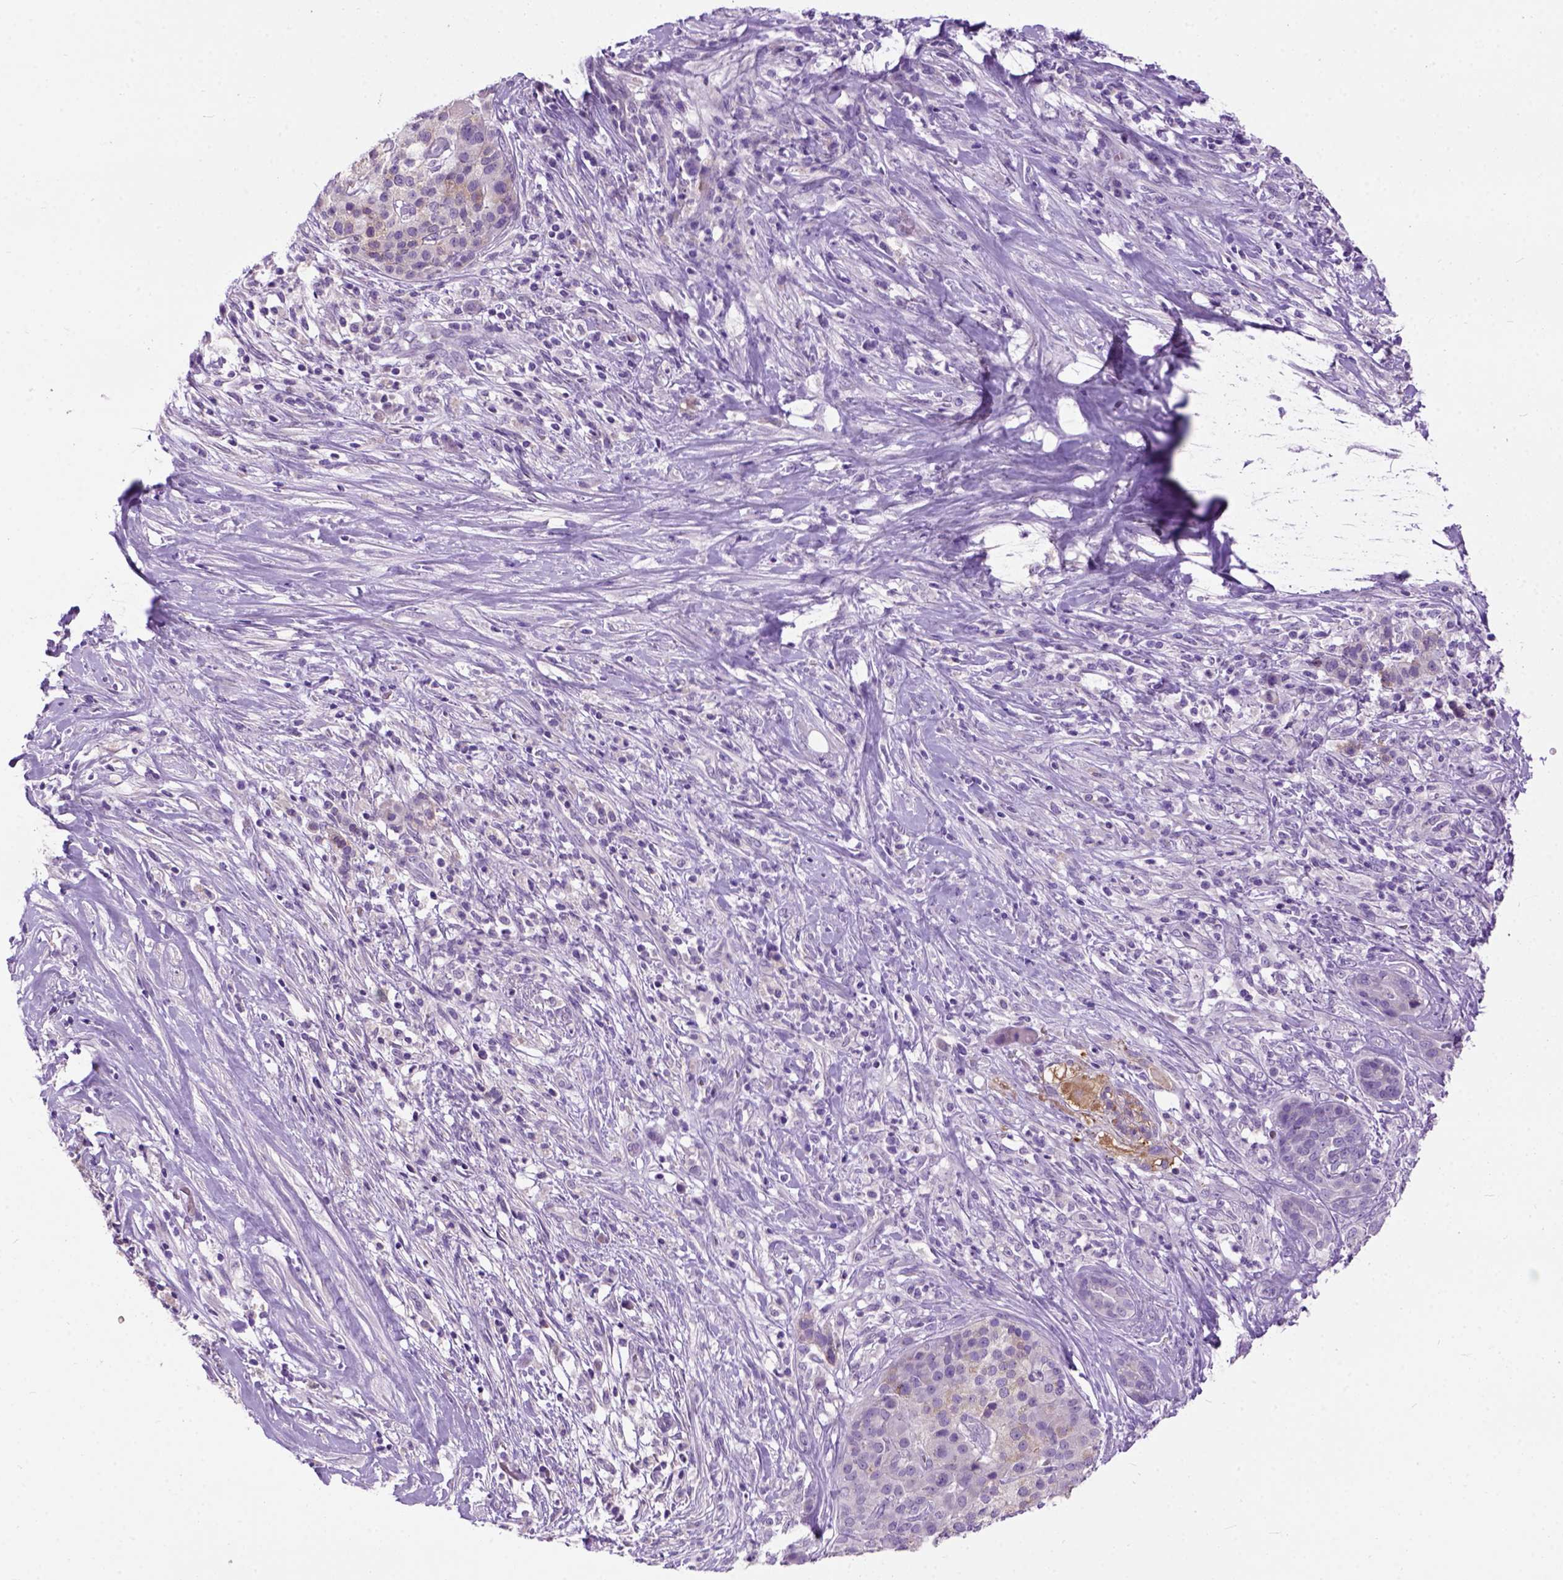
{"staining": {"intensity": "negative", "quantity": "none", "location": "none"}, "tissue": "pancreatic cancer", "cell_type": "Tumor cells", "image_type": "cancer", "snomed": [{"axis": "morphology", "description": "Normal tissue, NOS"}, {"axis": "morphology", "description": "Inflammation, NOS"}, {"axis": "morphology", "description": "Adenocarcinoma, NOS"}, {"axis": "topography", "description": "Pancreas"}], "caption": "Tumor cells show no significant protein staining in adenocarcinoma (pancreatic). (Stains: DAB (3,3'-diaminobenzidine) immunohistochemistry (IHC) with hematoxylin counter stain, Microscopy: brightfield microscopy at high magnification).", "gene": "MAPT", "patient": {"sex": "male", "age": 57}}